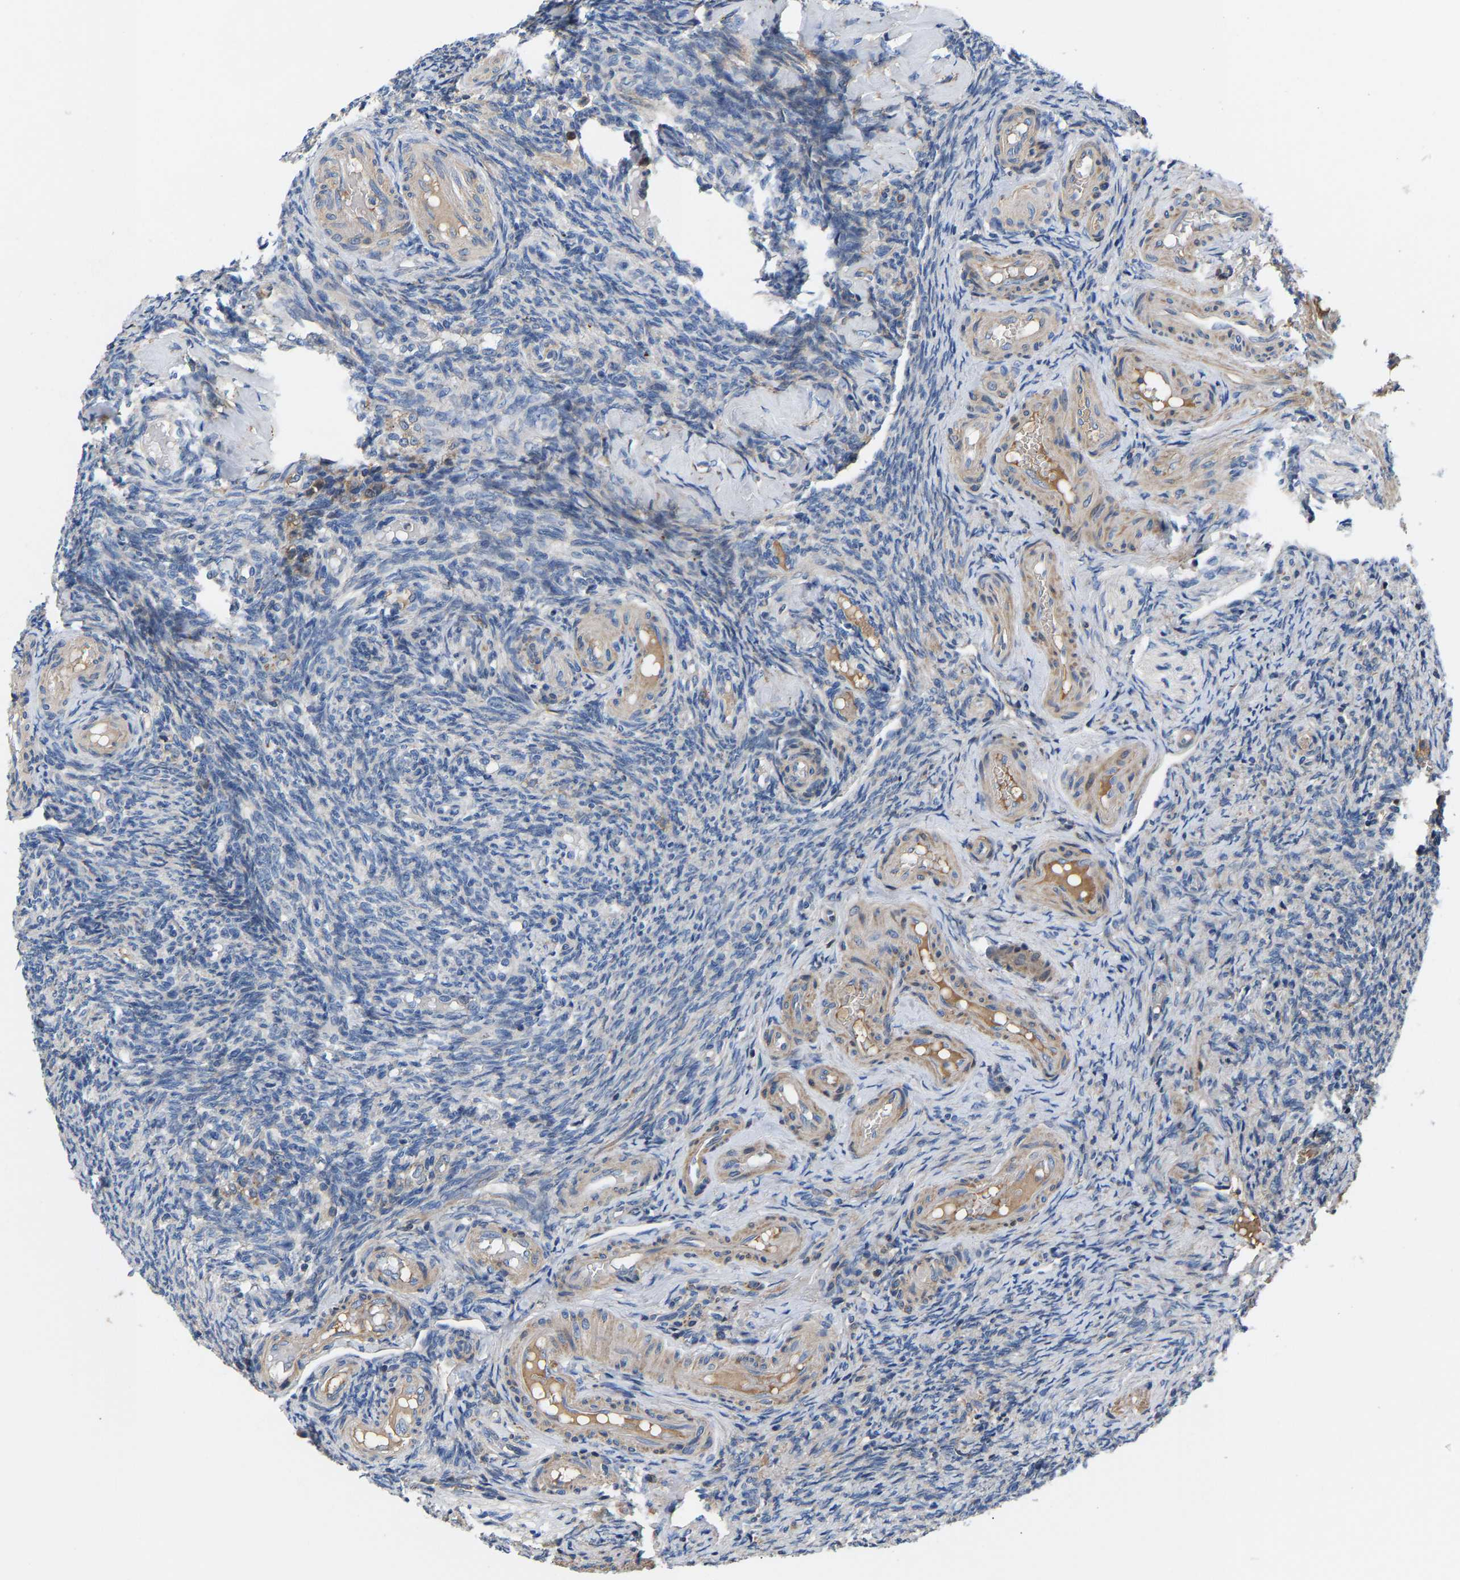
{"staining": {"intensity": "moderate", "quantity": ">75%", "location": "cytoplasmic/membranous"}, "tissue": "ovary", "cell_type": "Follicle cells", "image_type": "normal", "snomed": [{"axis": "morphology", "description": "Normal tissue, NOS"}, {"axis": "topography", "description": "Ovary"}], "caption": "Protein expression analysis of normal human ovary reveals moderate cytoplasmic/membranous expression in about >75% of follicle cells.", "gene": "CCDC171", "patient": {"sex": "female", "age": 41}}